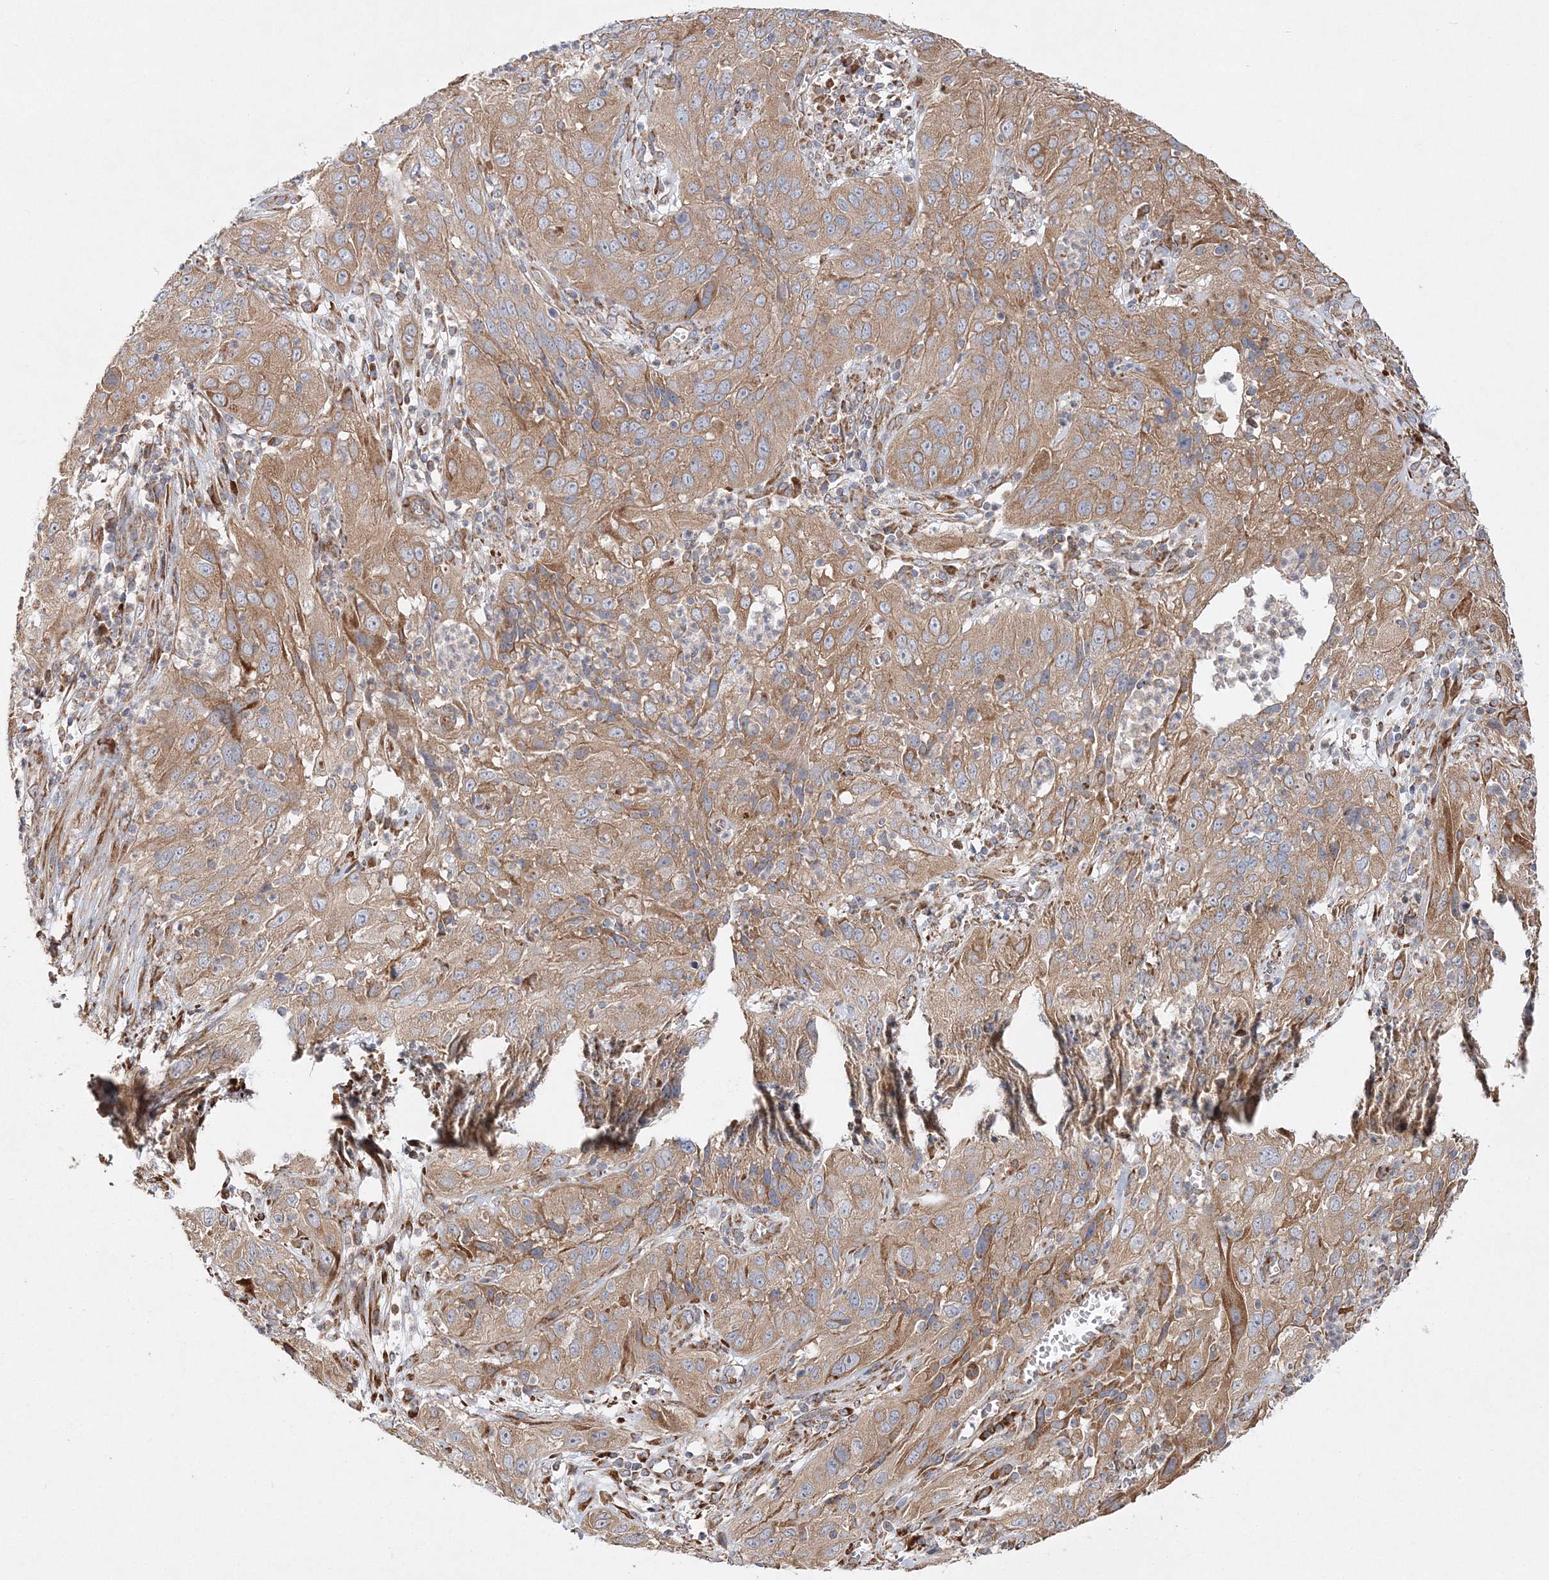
{"staining": {"intensity": "moderate", "quantity": ">75%", "location": "cytoplasmic/membranous"}, "tissue": "cervical cancer", "cell_type": "Tumor cells", "image_type": "cancer", "snomed": [{"axis": "morphology", "description": "Squamous cell carcinoma, NOS"}, {"axis": "topography", "description": "Cervix"}], "caption": "High-power microscopy captured an immunohistochemistry image of cervical cancer, revealing moderate cytoplasmic/membranous positivity in about >75% of tumor cells.", "gene": "ZFYVE16", "patient": {"sex": "female", "age": 32}}